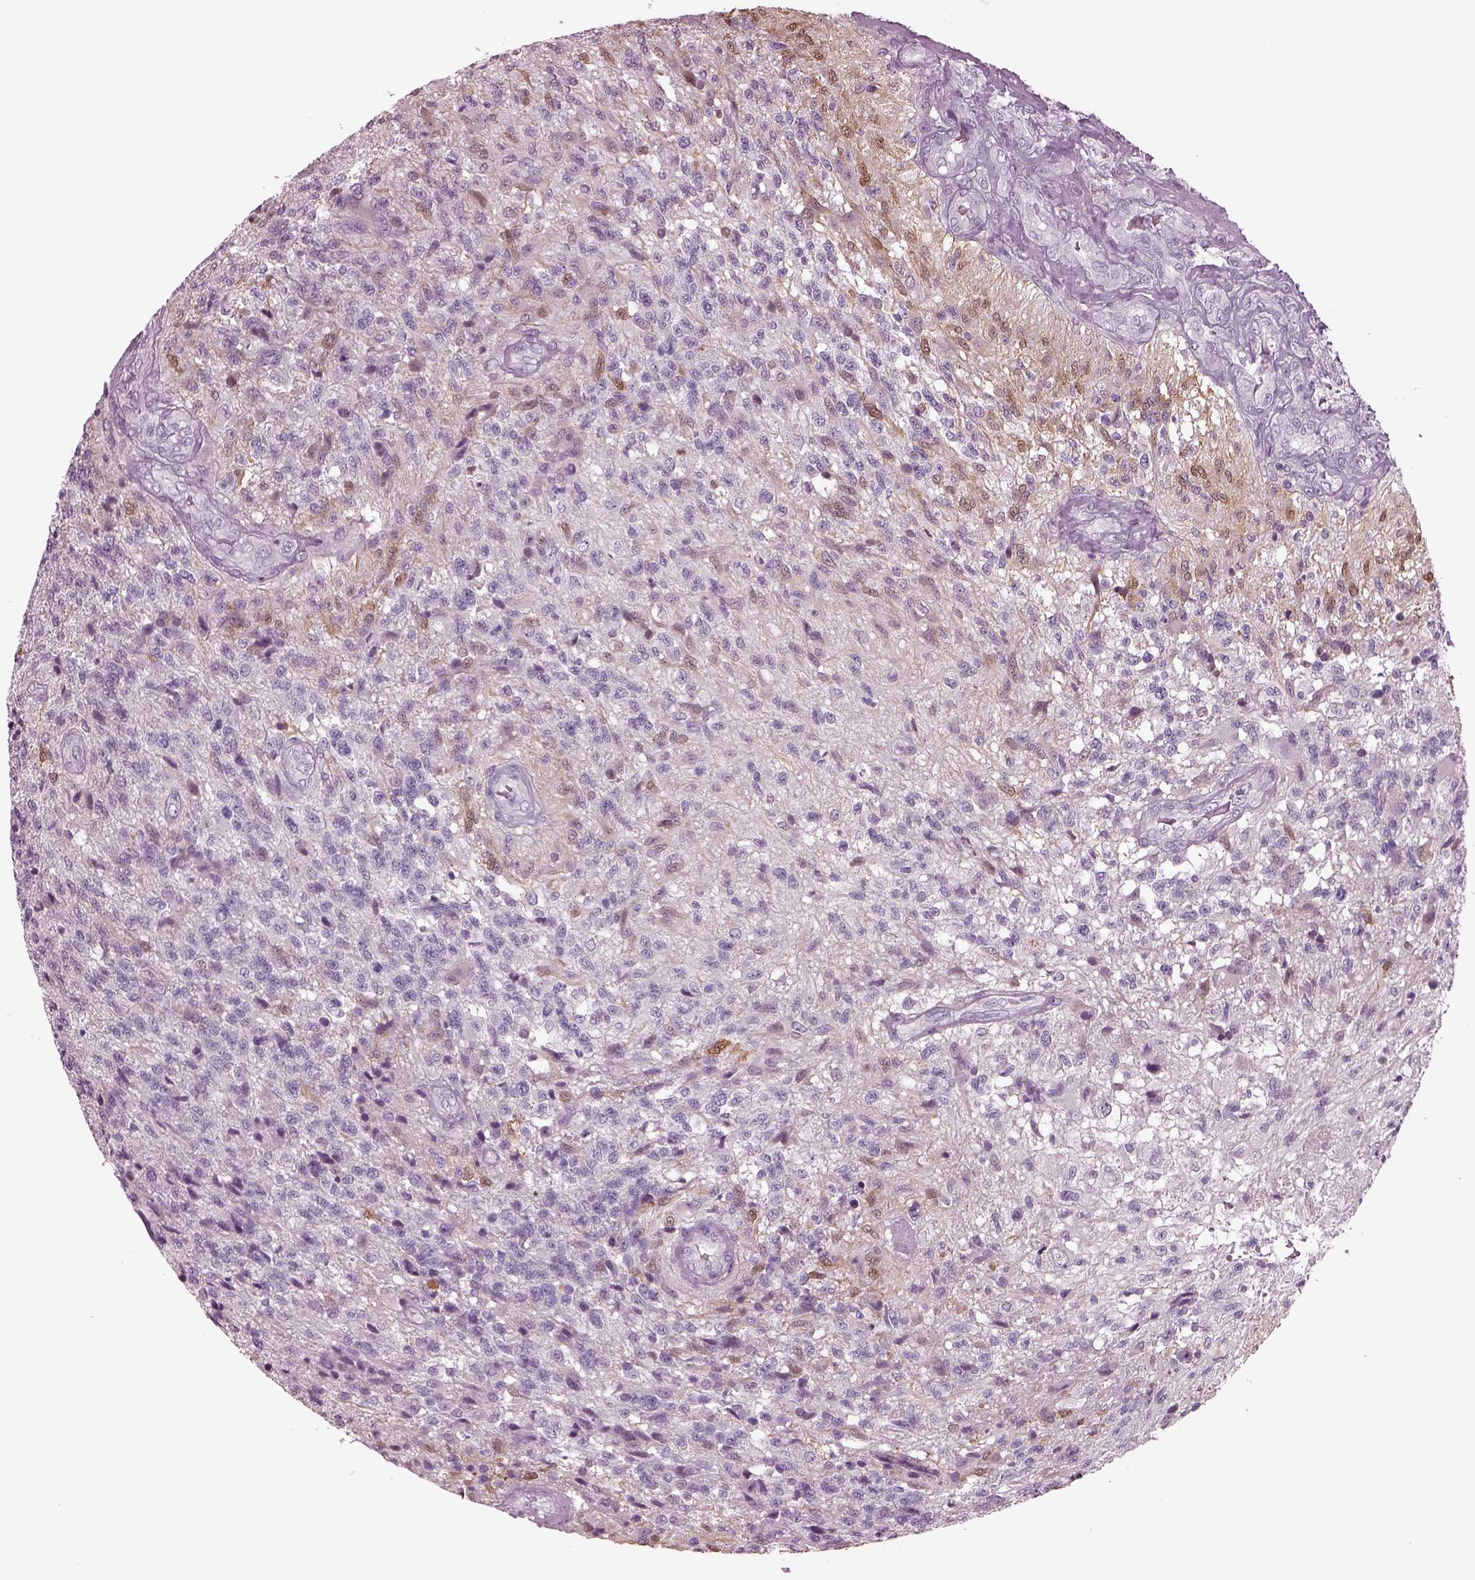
{"staining": {"intensity": "weak", "quantity": "<25%", "location": "cytoplasmic/membranous,nuclear"}, "tissue": "glioma", "cell_type": "Tumor cells", "image_type": "cancer", "snomed": [{"axis": "morphology", "description": "Glioma, malignant, High grade"}, {"axis": "topography", "description": "Brain"}], "caption": "An image of human malignant high-grade glioma is negative for staining in tumor cells. (DAB immunohistochemistry visualized using brightfield microscopy, high magnification).", "gene": "TPPP2", "patient": {"sex": "male", "age": 56}}